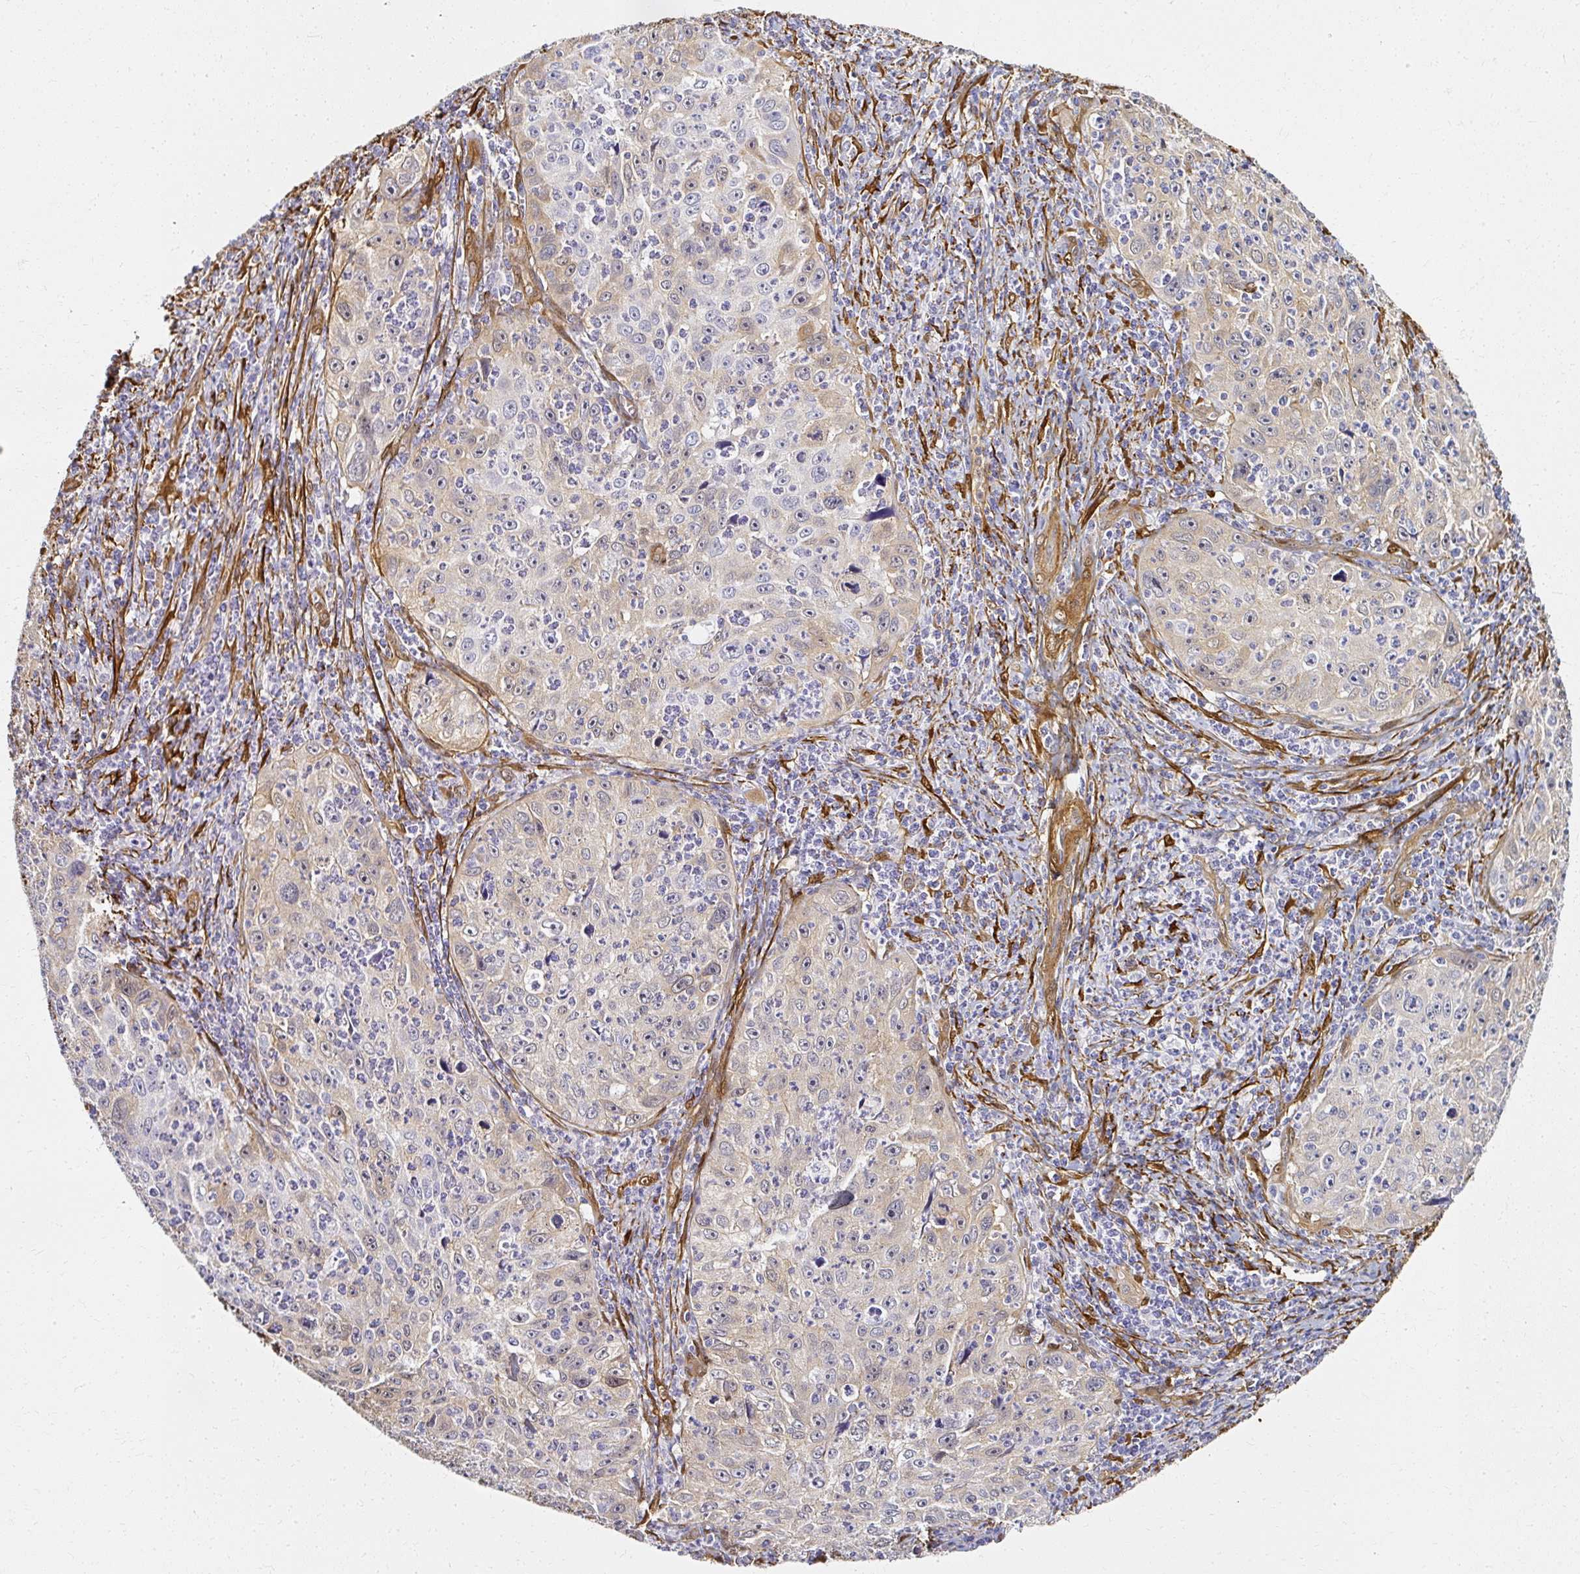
{"staining": {"intensity": "weak", "quantity": "25%-75%", "location": "cytoplasmic/membranous"}, "tissue": "cervical cancer", "cell_type": "Tumor cells", "image_type": "cancer", "snomed": [{"axis": "morphology", "description": "Squamous cell carcinoma, NOS"}, {"axis": "topography", "description": "Cervix"}], "caption": "Protein analysis of cervical squamous cell carcinoma tissue reveals weak cytoplasmic/membranous expression in approximately 25%-75% of tumor cells.", "gene": "CNN3", "patient": {"sex": "female", "age": 30}}